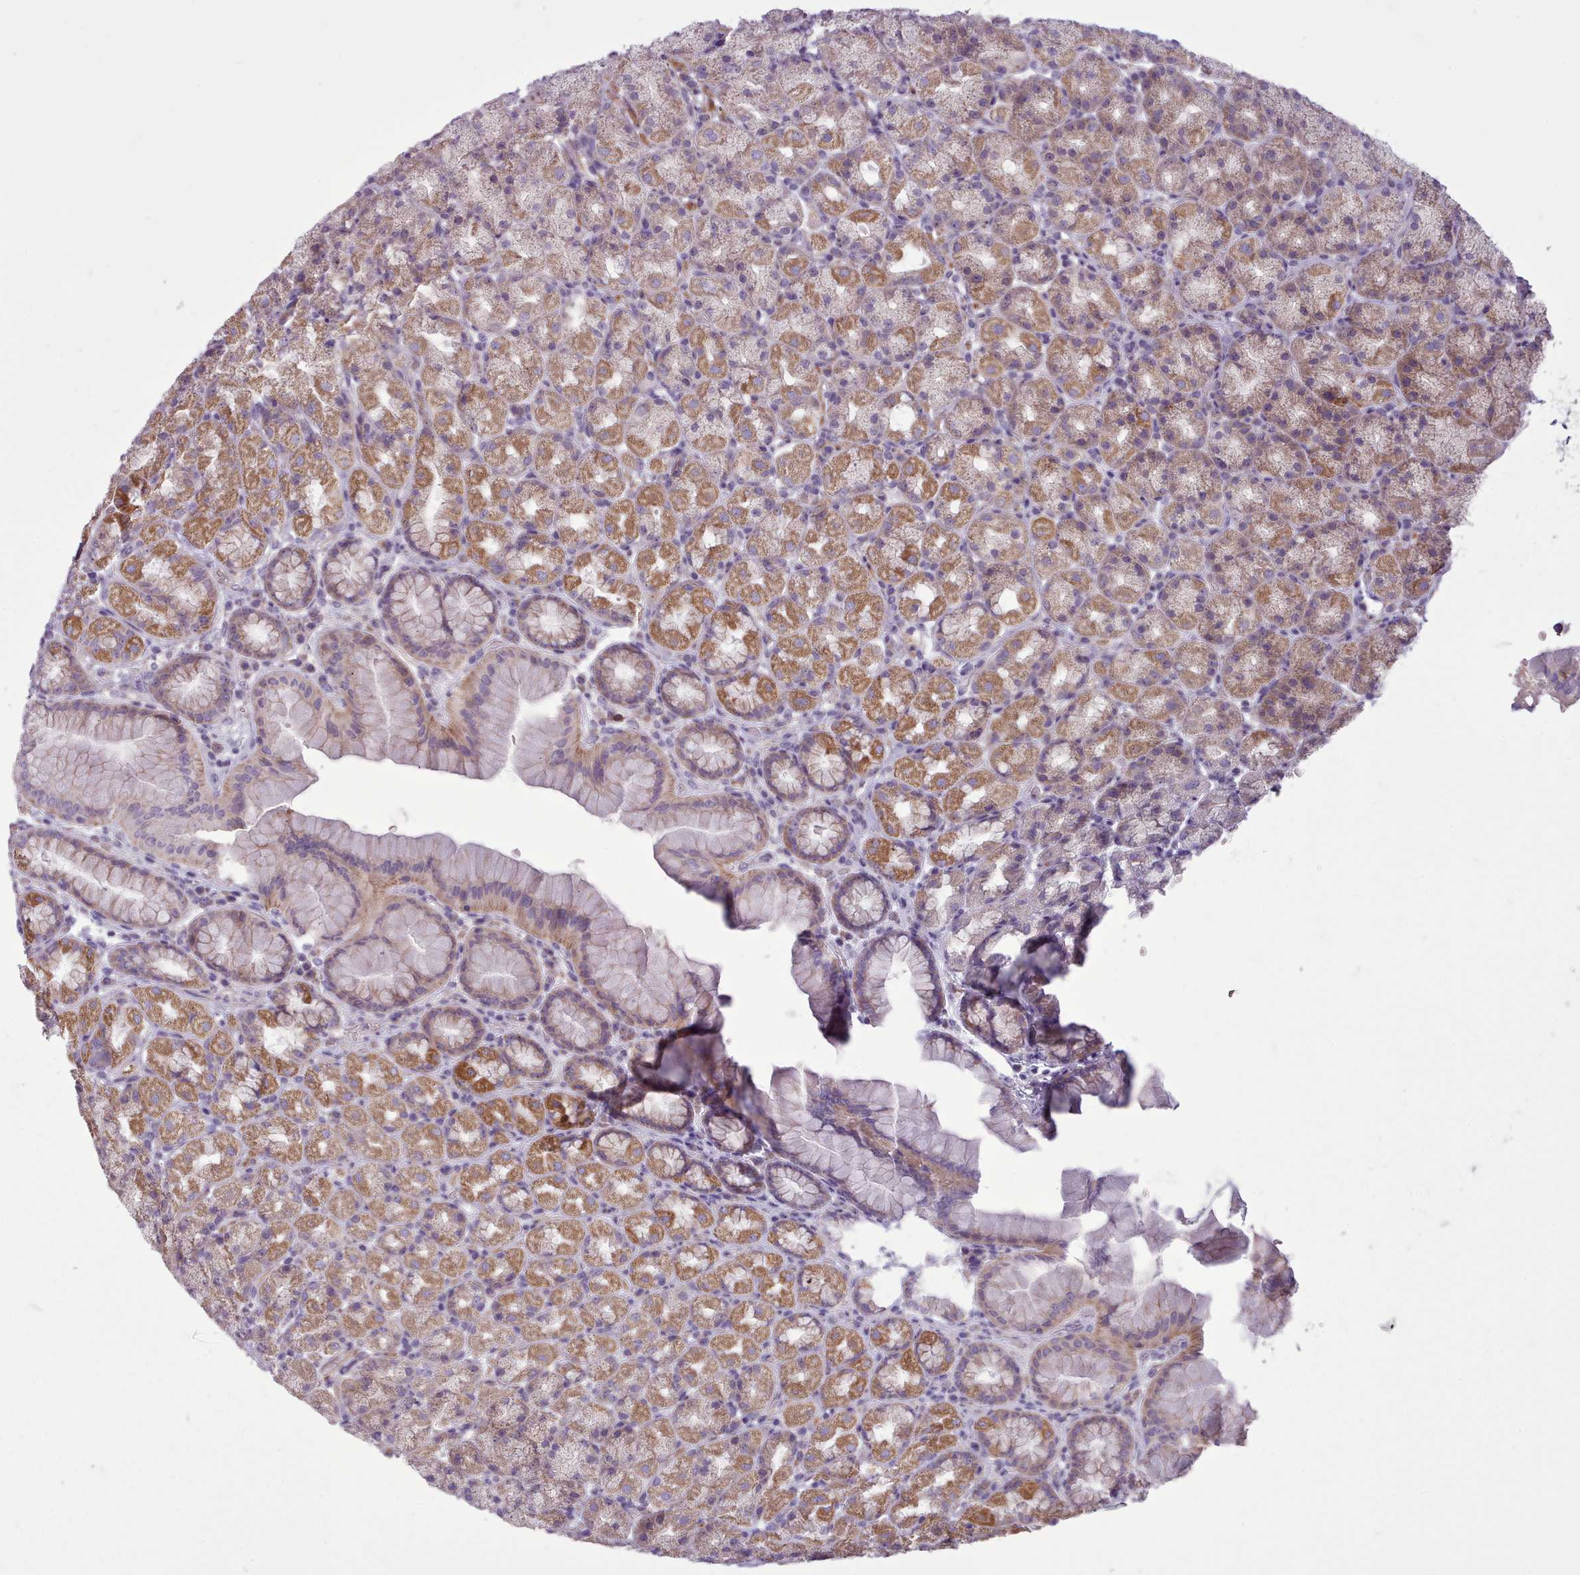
{"staining": {"intensity": "moderate", "quantity": "25%-75%", "location": "cytoplasmic/membranous"}, "tissue": "stomach", "cell_type": "Glandular cells", "image_type": "normal", "snomed": [{"axis": "morphology", "description": "Normal tissue, NOS"}, {"axis": "topography", "description": "Stomach, upper"}, {"axis": "topography", "description": "Stomach"}], "caption": "Moderate cytoplasmic/membranous expression for a protein is appreciated in about 25%-75% of glandular cells of unremarkable stomach using immunohistochemistry (IHC).", "gene": "AVL9", "patient": {"sex": "male", "age": 68}}